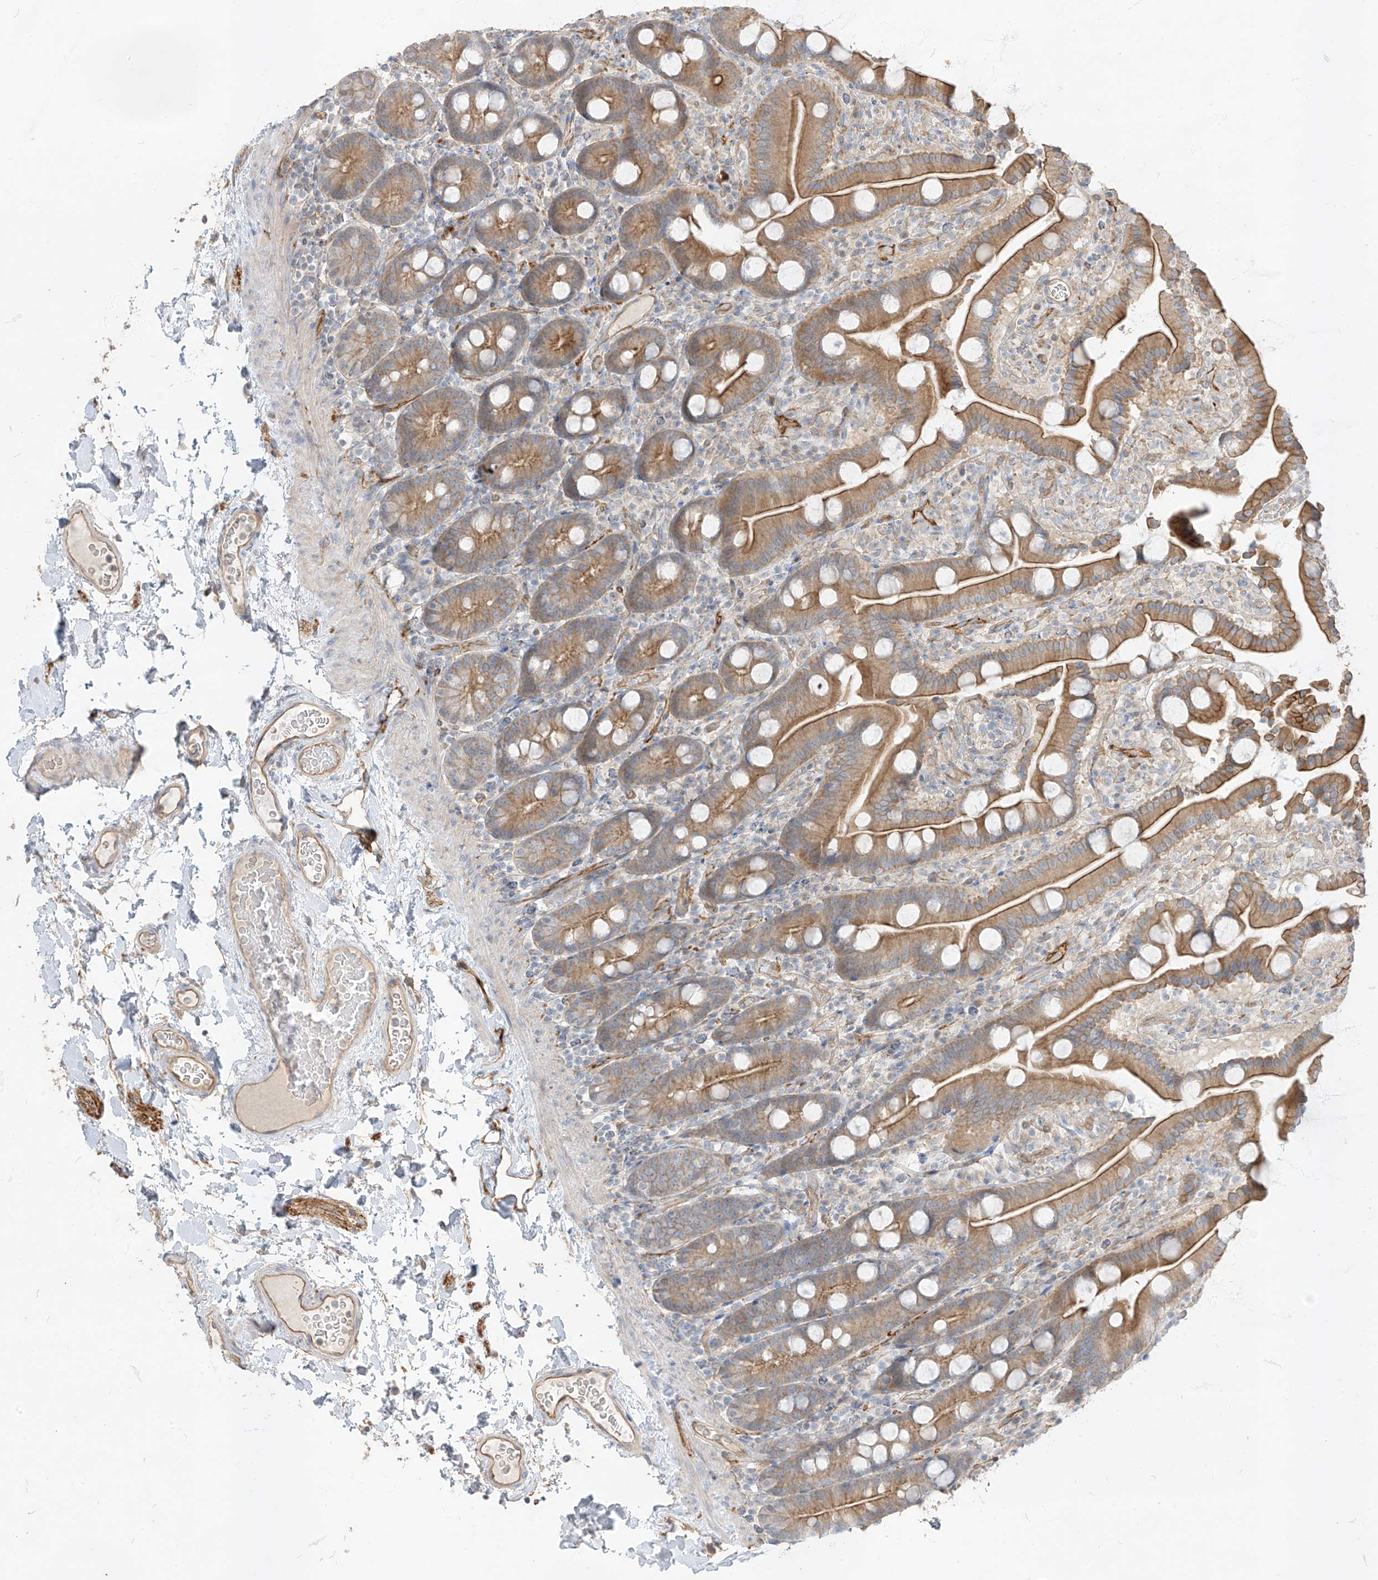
{"staining": {"intensity": "moderate", "quantity": ">75%", "location": "cytoplasmic/membranous"}, "tissue": "duodenum", "cell_type": "Glandular cells", "image_type": "normal", "snomed": [{"axis": "morphology", "description": "Normal tissue, NOS"}, {"axis": "topography", "description": "Duodenum"}], "caption": "An immunohistochemistry (IHC) photomicrograph of unremarkable tissue is shown. Protein staining in brown labels moderate cytoplasmic/membranous positivity in duodenum within glandular cells.", "gene": "EPHX4", "patient": {"sex": "male", "age": 55}}